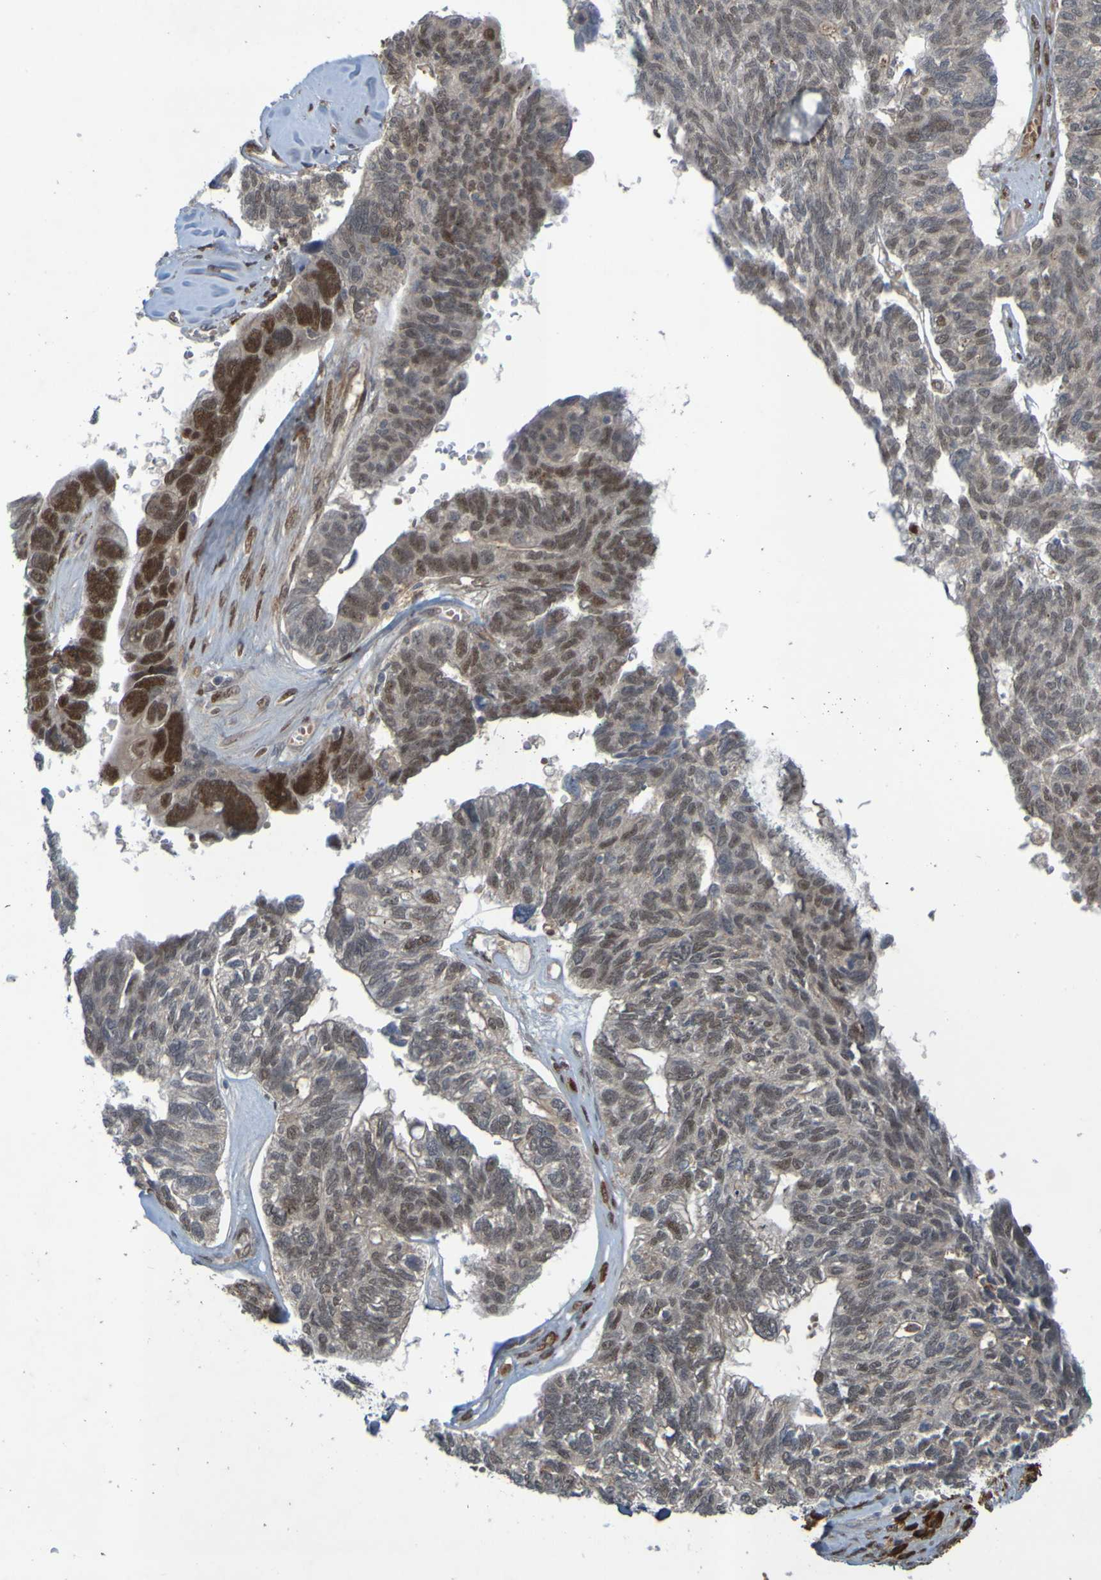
{"staining": {"intensity": "moderate", "quantity": "<25%", "location": "nuclear"}, "tissue": "ovarian cancer", "cell_type": "Tumor cells", "image_type": "cancer", "snomed": [{"axis": "morphology", "description": "Cystadenocarcinoma, serous, NOS"}, {"axis": "topography", "description": "Ovary"}], "caption": "Ovarian cancer stained for a protein demonstrates moderate nuclear positivity in tumor cells.", "gene": "MCPH1", "patient": {"sex": "female", "age": 79}}